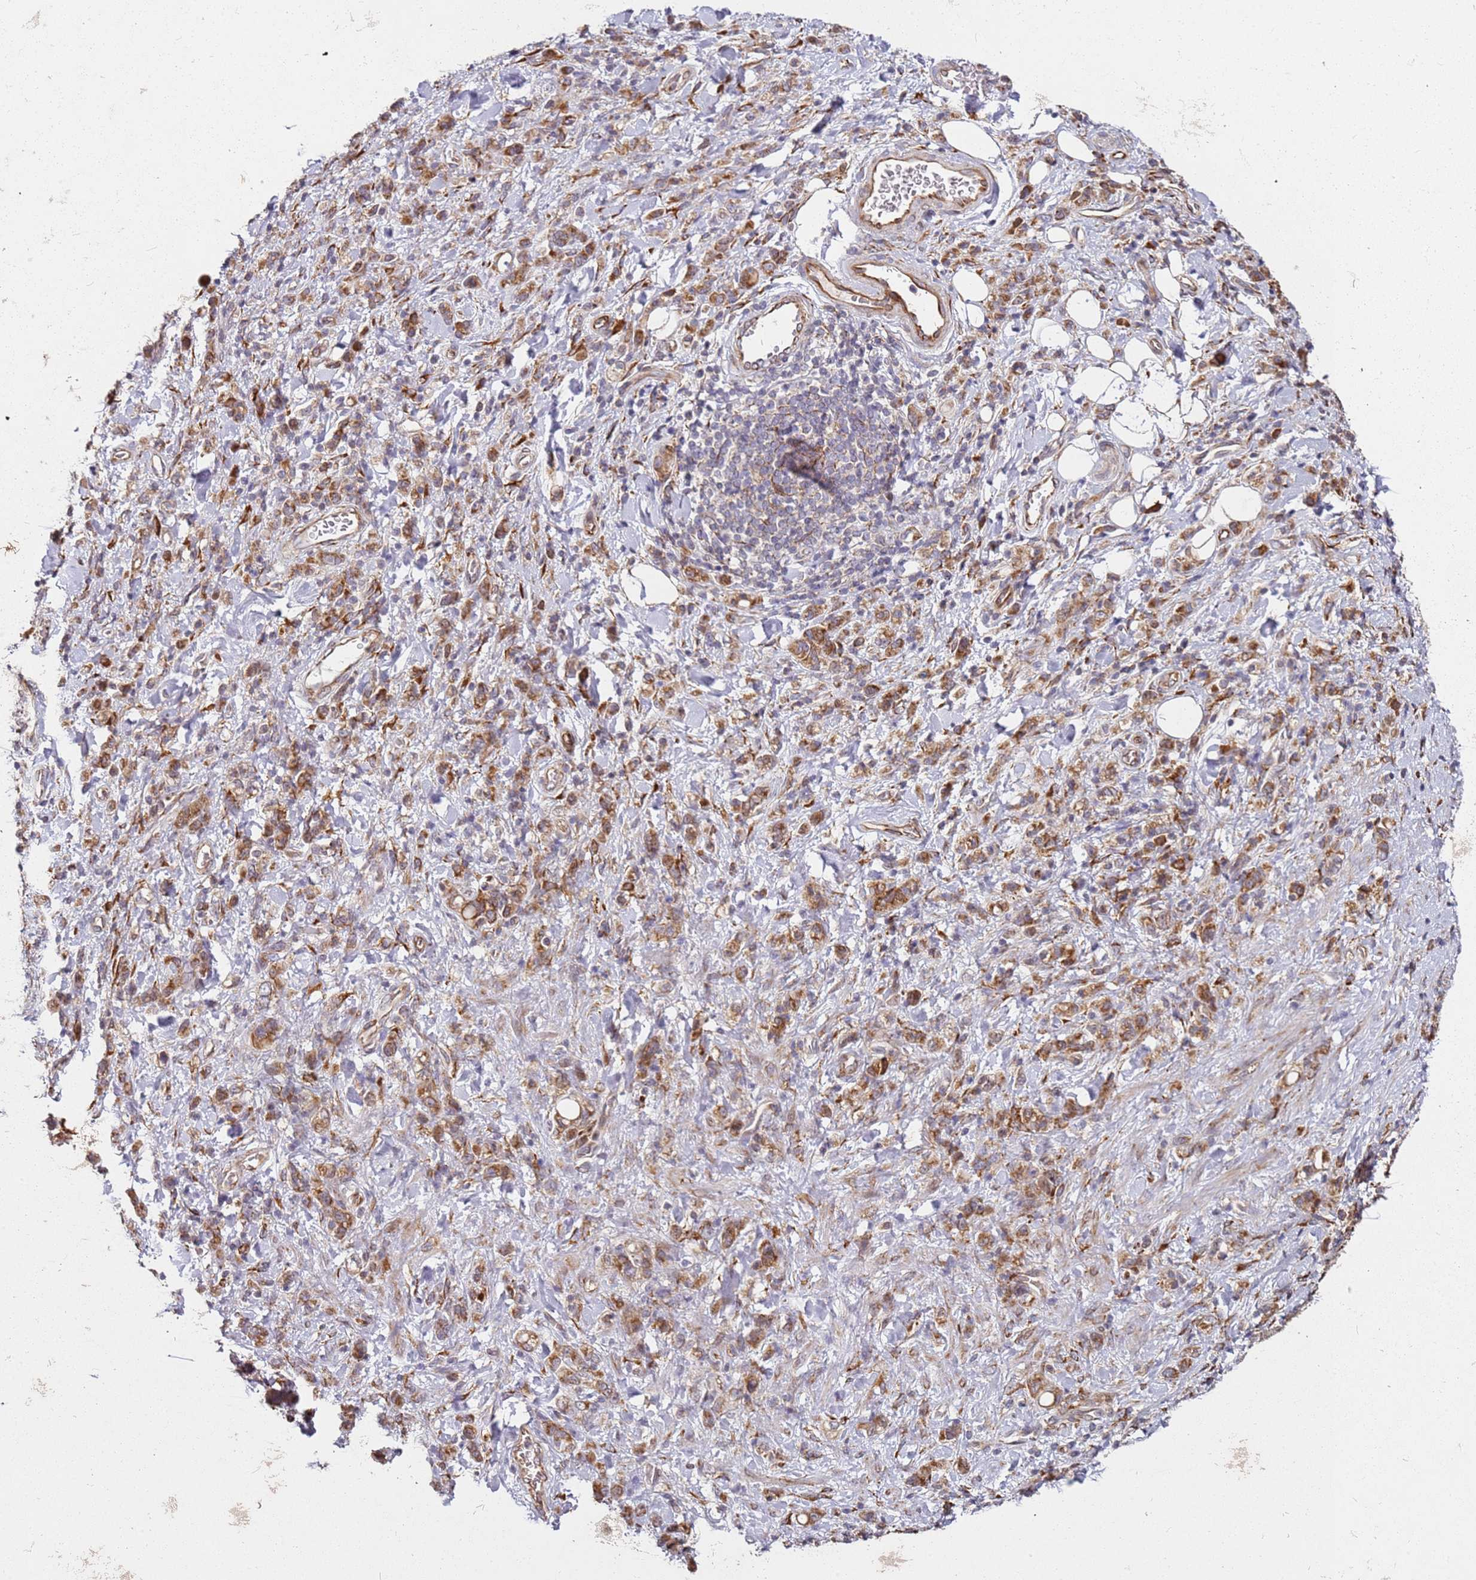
{"staining": {"intensity": "moderate", "quantity": ">75%", "location": "cytoplasmic/membranous"}, "tissue": "stomach cancer", "cell_type": "Tumor cells", "image_type": "cancer", "snomed": [{"axis": "morphology", "description": "Adenocarcinoma, NOS"}, {"axis": "topography", "description": "Stomach"}], "caption": "About >75% of tumor cells in stomach adenocarcinoma display moderate cytoplasmic/membranous protein expression as visualized by brown immunohistochemical staining.", "gene": "ARFRP1", "patient": {"sex": "male", "age": 77}}